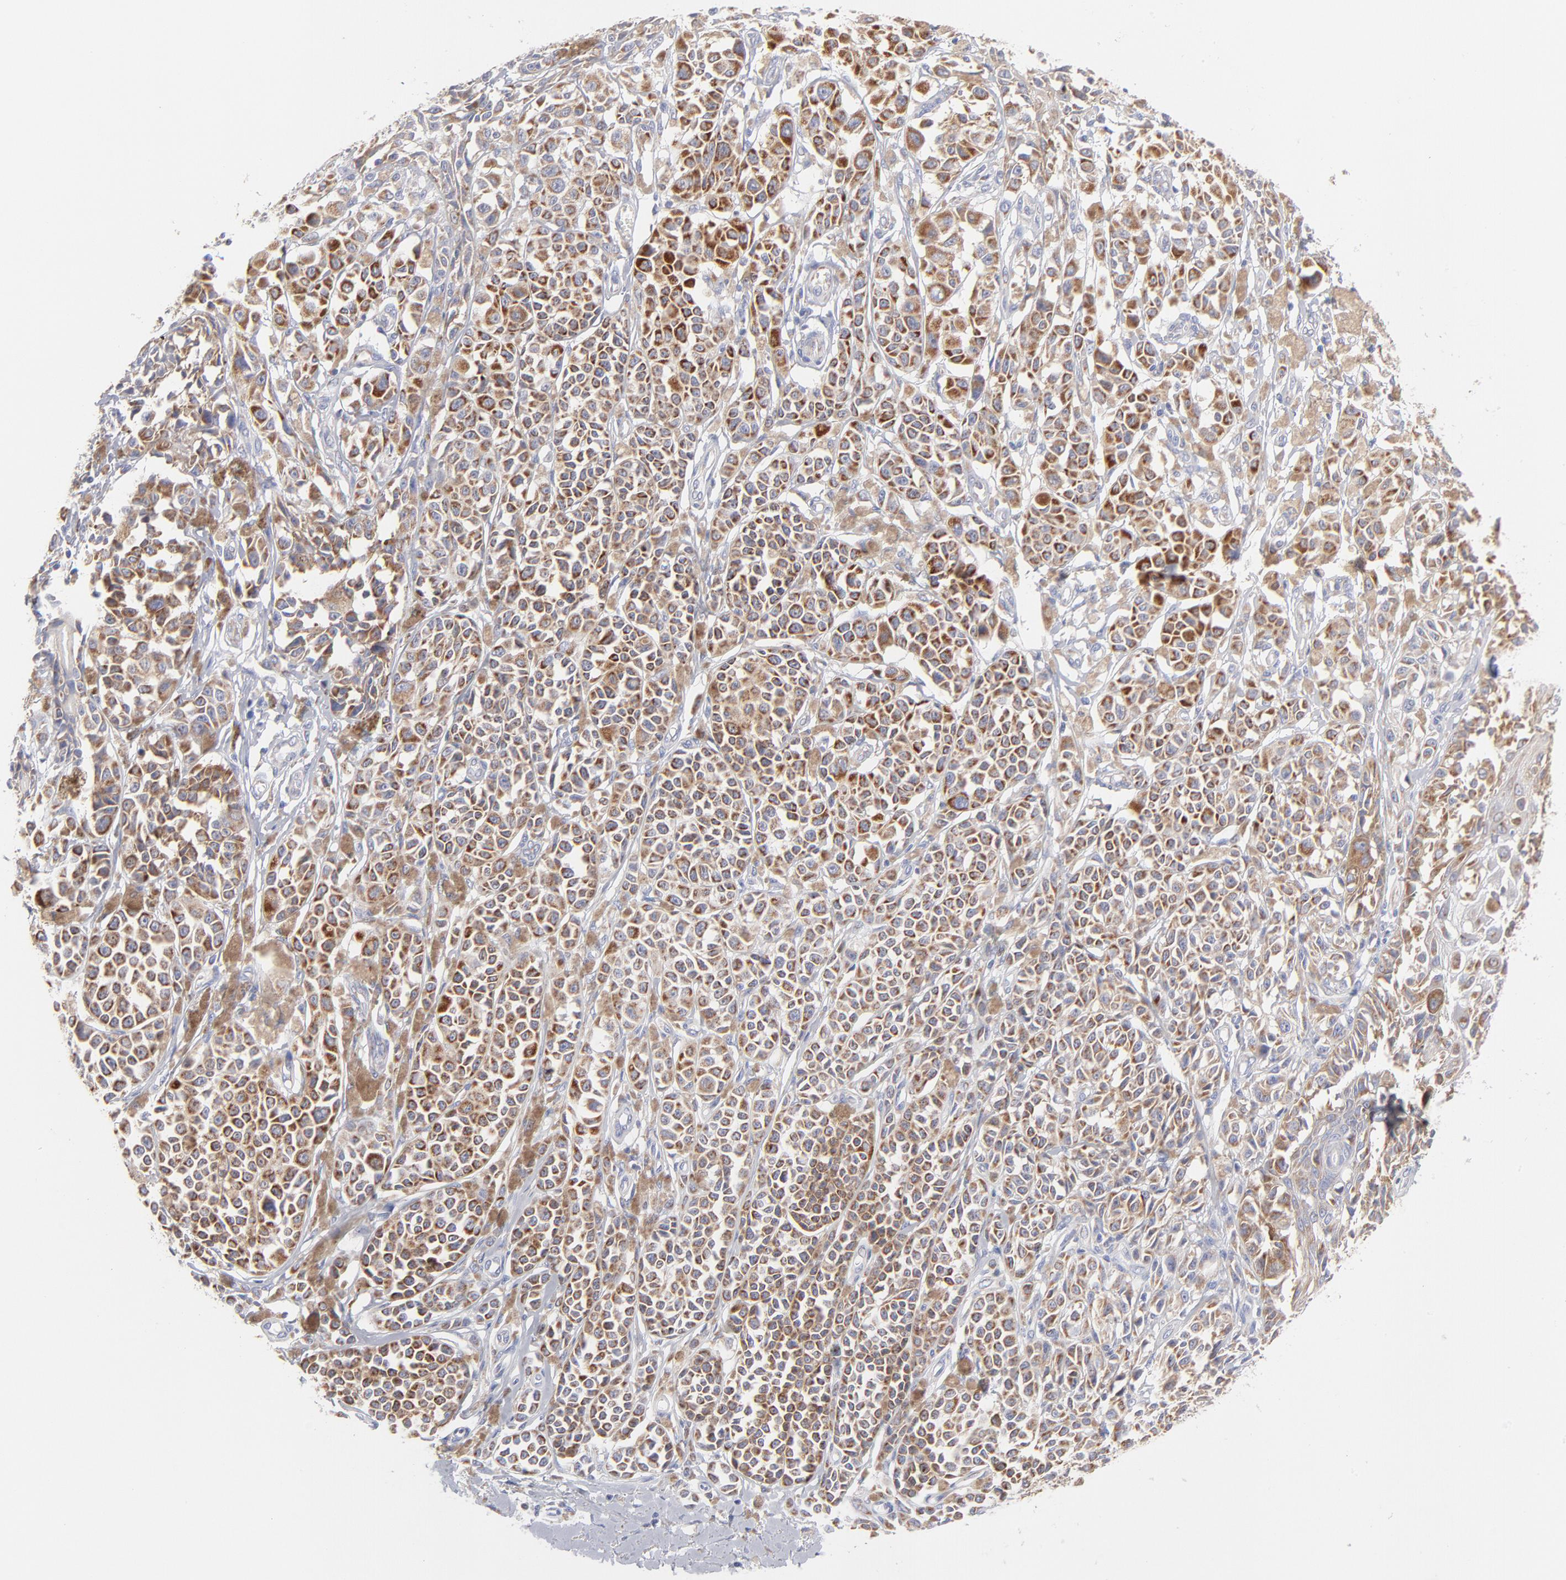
{"staining": {"intensity": "moderate", "quantity": ">75%", "location": "cytoplasmic/membranous"}, "tissue": "melanoma", "cell_type": "Tumor cells", "image_type": "cancer", "snomed": [{"axis": "morphology", "description": "Malignant melanoma, NOS"}, {"axis": "topography", "description": "Skin"}], "caption": "This is a histology image of immunohistochemistry staining of malignant melanoma, which shows moderate positivity in the cytoplasmic/membranous of tumor cells.", "gene": "TIMM8A", "patient": {"sex": "female", "age": 38}}